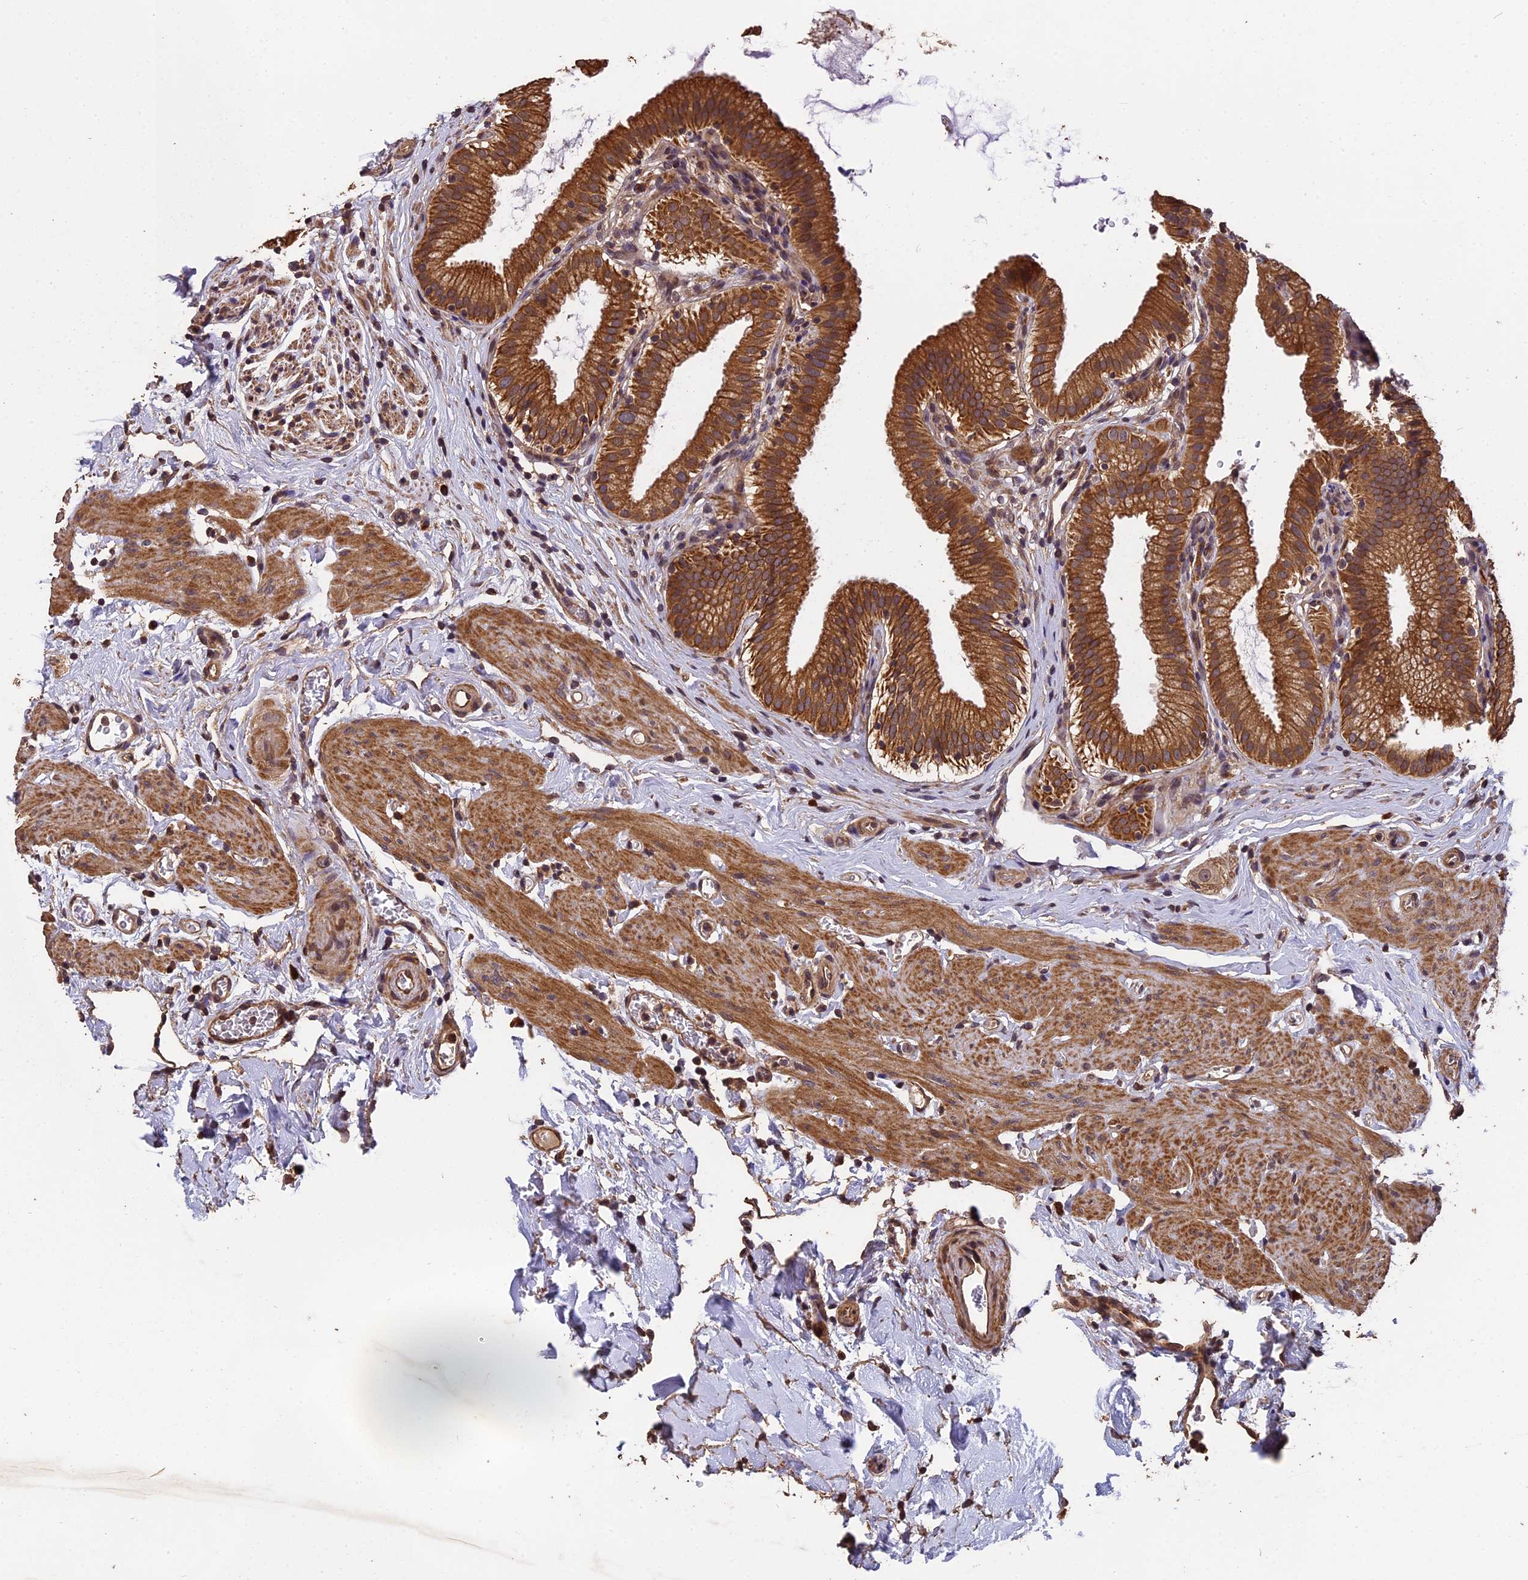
{"staining": {"intensity": "moderate", "quantity": ">75%", "location": "cytoplasmic/membranous"}, "tissue": "gallbladder", "cell_type": "Glandular cells", "image_type": "normal", "snomed": [{"axis": "morphology", "description": "Normal tissue, NOS"}, {"axis": "topography", "description": "Gallbladder"}], "caption": "Protein staining exhibits moderate cytoplasmic/membranous staining in about >75% of glandular cells in normal gallbladder.", "gene": "CHD9", "patient": {"sex": "male", "age": 54}}